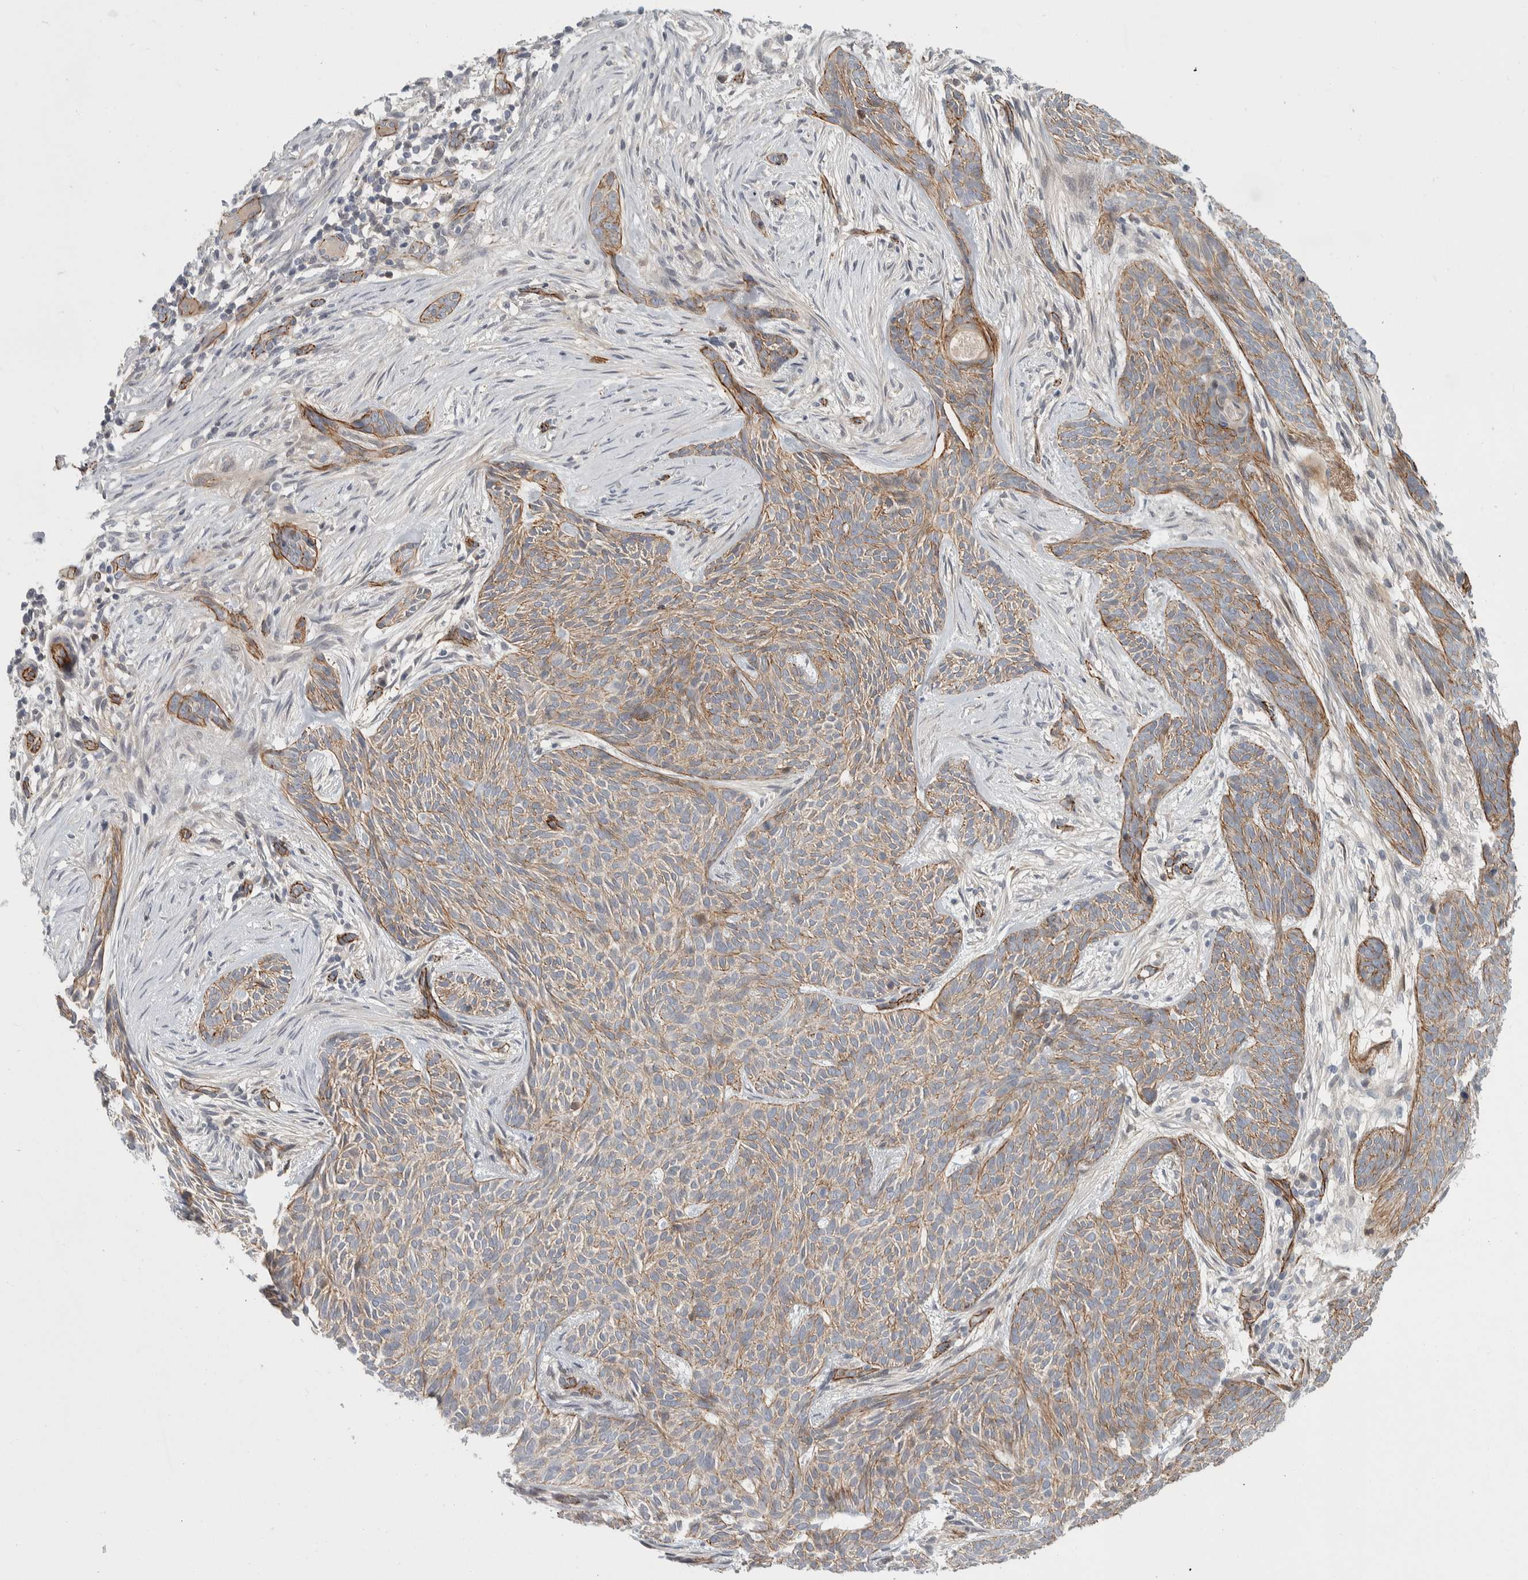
{"staining": {"intensity": "moderate", "quantity": ">75%", "location": "cytoplasmic/membranous"}, "tissue": "skin cancer", "cell_type": "Tumor cells", "image_type": "cancer", "snomed": [{"axis": "morphology", "description": "Basal cell carcinoma"}, {"axis": "topography", "description": "Skin"}], "caption": "Skin cancer (basal cell carcinoma) stained with immunohistochemistry shows moderate cytoplasmic/membranous staining in about >75% of tumor cells. The staining is performed using DAB (3,3'-diaminobenzidine) brown chromogen to label protein expression. The nuclei are counter-stained blue using hematoxylin.", "gene": "ZNF862", "patient": {"sex": "female", "age": 59}}